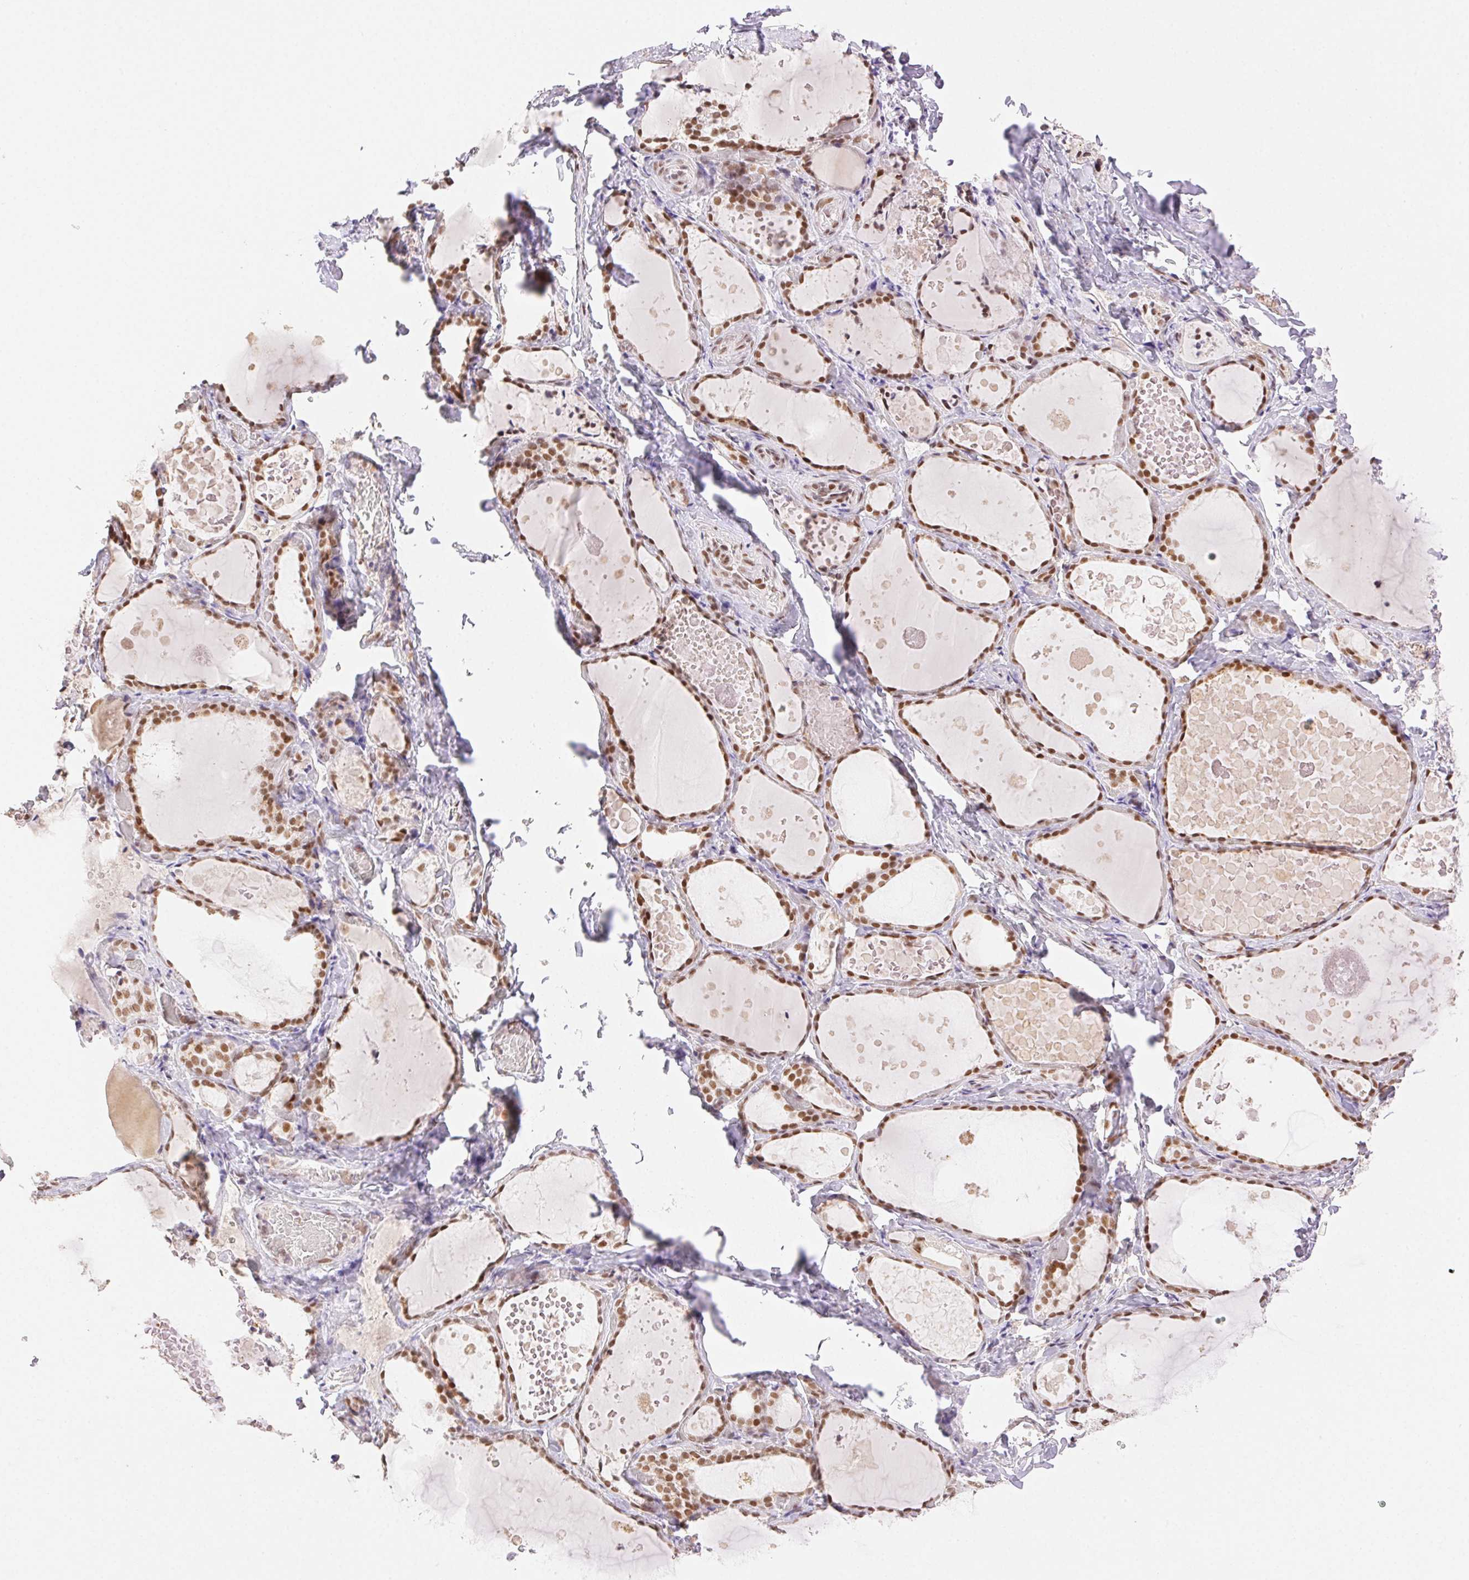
{"staining": {"intensity": "moderate", "quantity": ">75%", "location": "nuclear"}, "tissue": "thyroid gland", "cell_type": "Glandular cells", "image_type": "normal", "snomed": [{"axis": "morphology", "description": "Normal tissue, NOS"}, {"axis": "topography", "description": "Thyroid gland"}], "caption": "Immunohistochemistry of unremarkable thyroid gland exhibits medium levels of moderate nuclear expression in about >75% of glandular cells.", "gene": "H2AZ1", "patient": {"sex": "female", "age": 56}}